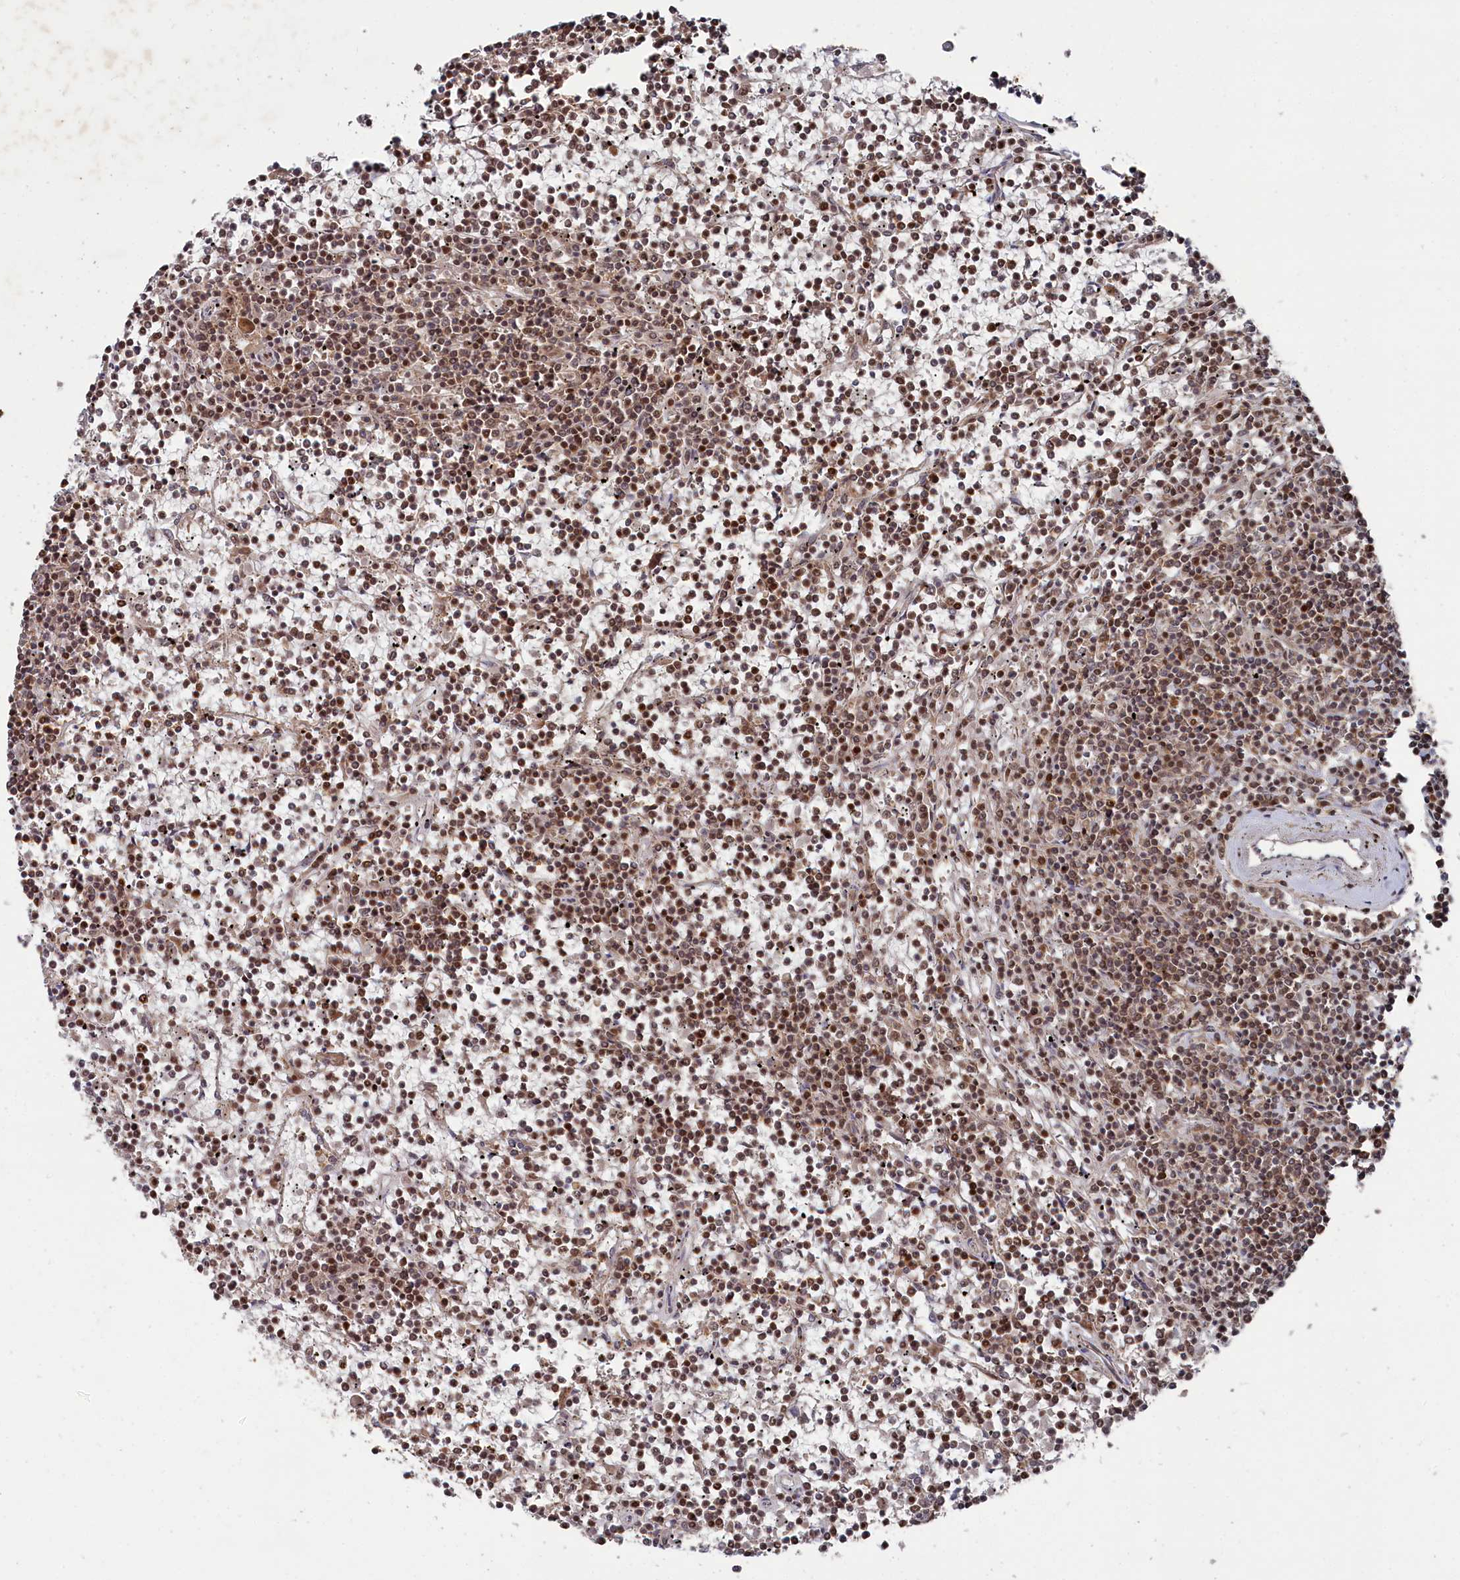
{"staining": {"intensity": "moderate", "quantity": ">75%", "location": "nuclear"}, "tissue": "lymphoma", "cell_type": "Tumor cells", "image_type": "cancer", "snomed": [{"axis": "morphology", "description": "Malignant lymphoma, non-Hodgkin's type, Low grade"}, {"axis": "topography", "description": "Spleen"}], "caption": "This is a photomicrograph of IHC staining of lymphoma, which shows moderate positivity in the nuclear of tumor cells.", "gene": "BORCS7", "patient": {"sex": "female", "age": 19}}